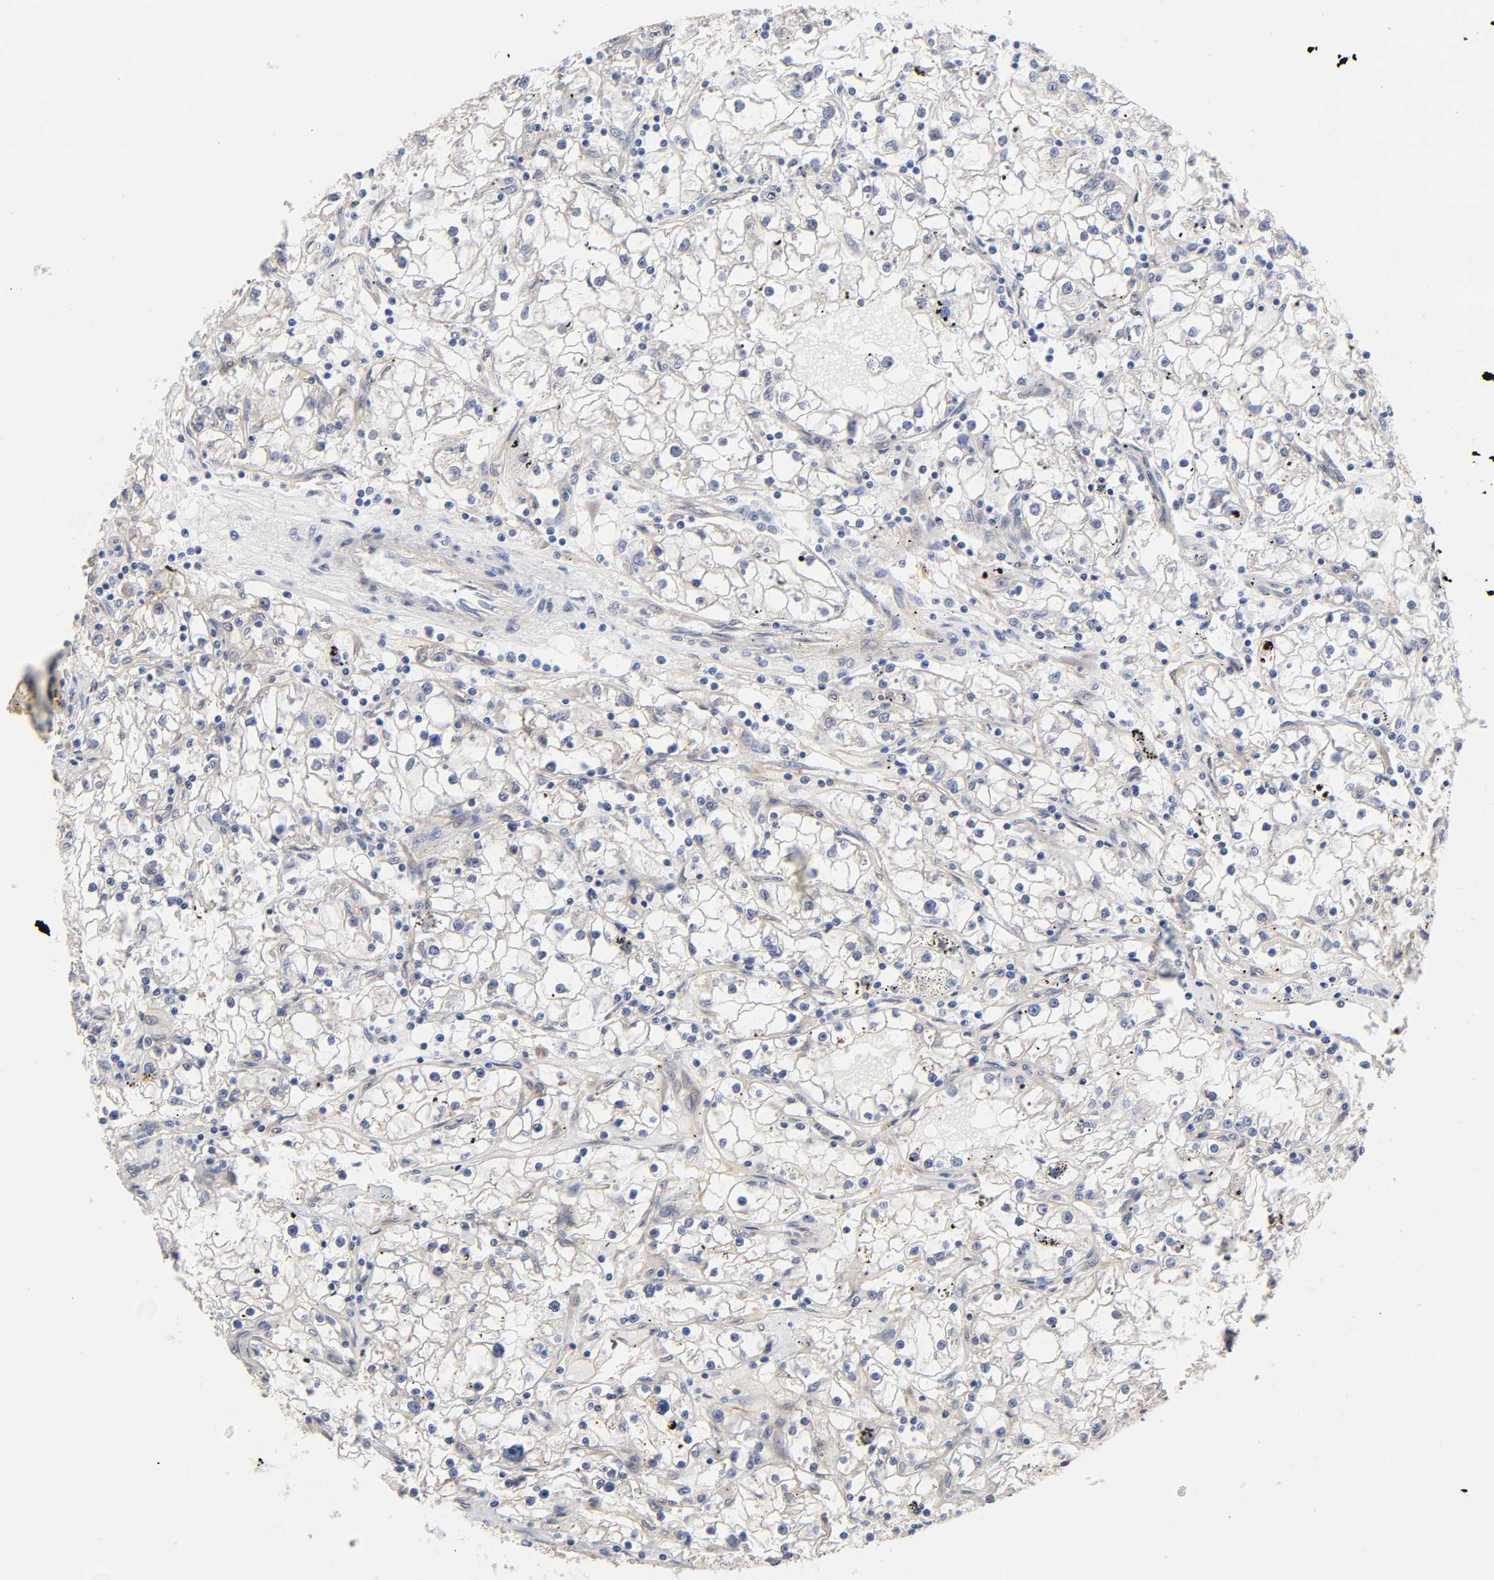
{"staining": {"intensity": "negative", "quantity": "none", "location": "none"}, "tissue": "renal cancer", "cell_type": "Tumor cells", "image_type": "cancer", "snomed": [{"axis": "morphology", "description": "Adenocarcinoma, NOS"}, {"axis": "topography", "description": "Kidney"}], "caption": "Immunohistochemistry (IHC) histopathology image of neoplastic tissue: adenocarcinoma (renal) stained with DAB (3,3'-diaminobenzidine) shows no significant protein staining in tumor cells.", "gene": "RAB13", "patient": {"sex": "male", "age": 56}}